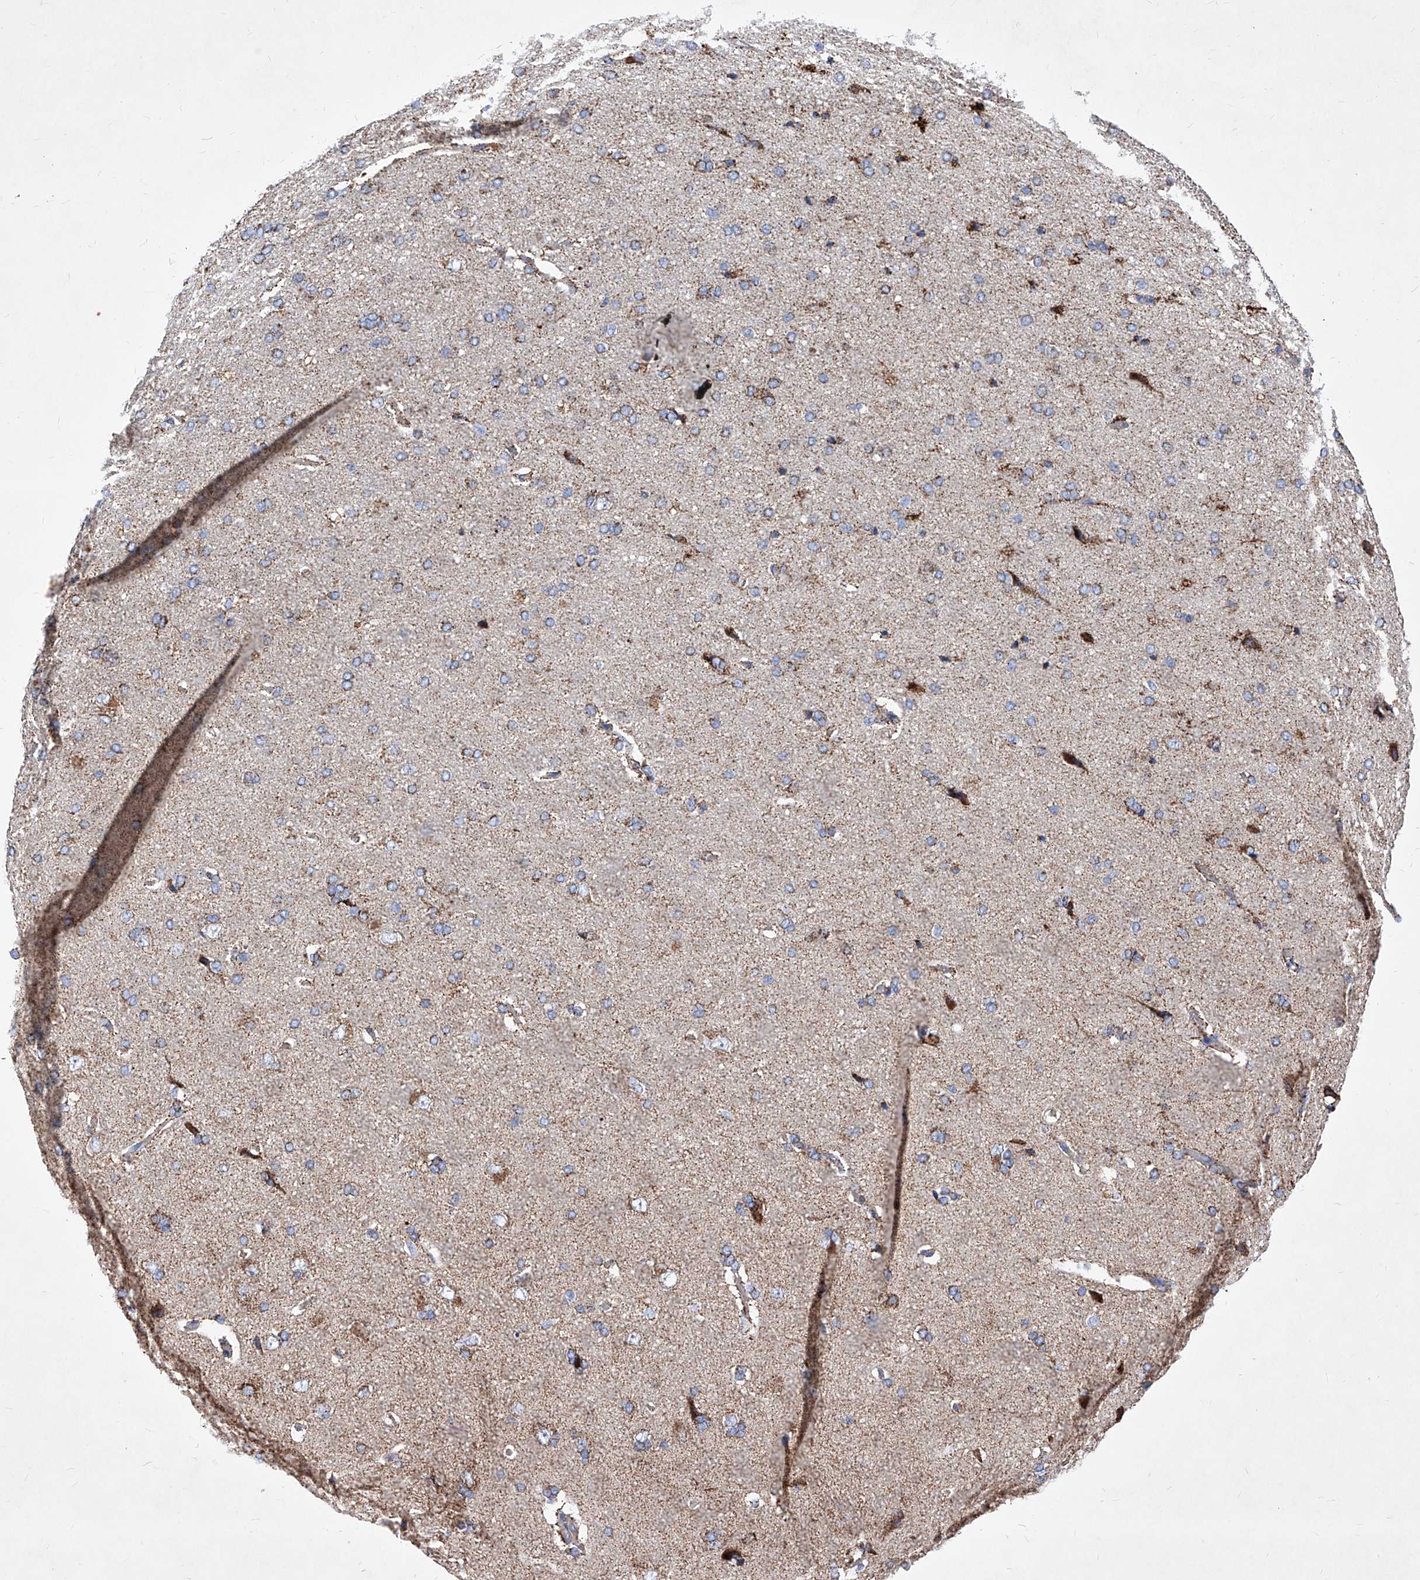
{"staining": {"intensity": "negative", "quantity": "none", "location": "none"}, "tissue": "cerebral cortex", "cell_type": "Endothelial cells", "image_type": "normal", "snomed": [{"axis": "morphology", "description": "Normal tissue, NOS"}, {"axis": "topography", "description": "Cerebral cortex"}], "caption": "The image shows no significant expression in endothelial cells of cerebral cortex. (Stains: DAB (3,3'-diaminobenzidine) IHC with hematoxylin counter stain, Microscopy: brightfield microscopy at high magnification).", "gene": "HRNR", "patient": {"sex": "male", "age": 62}}